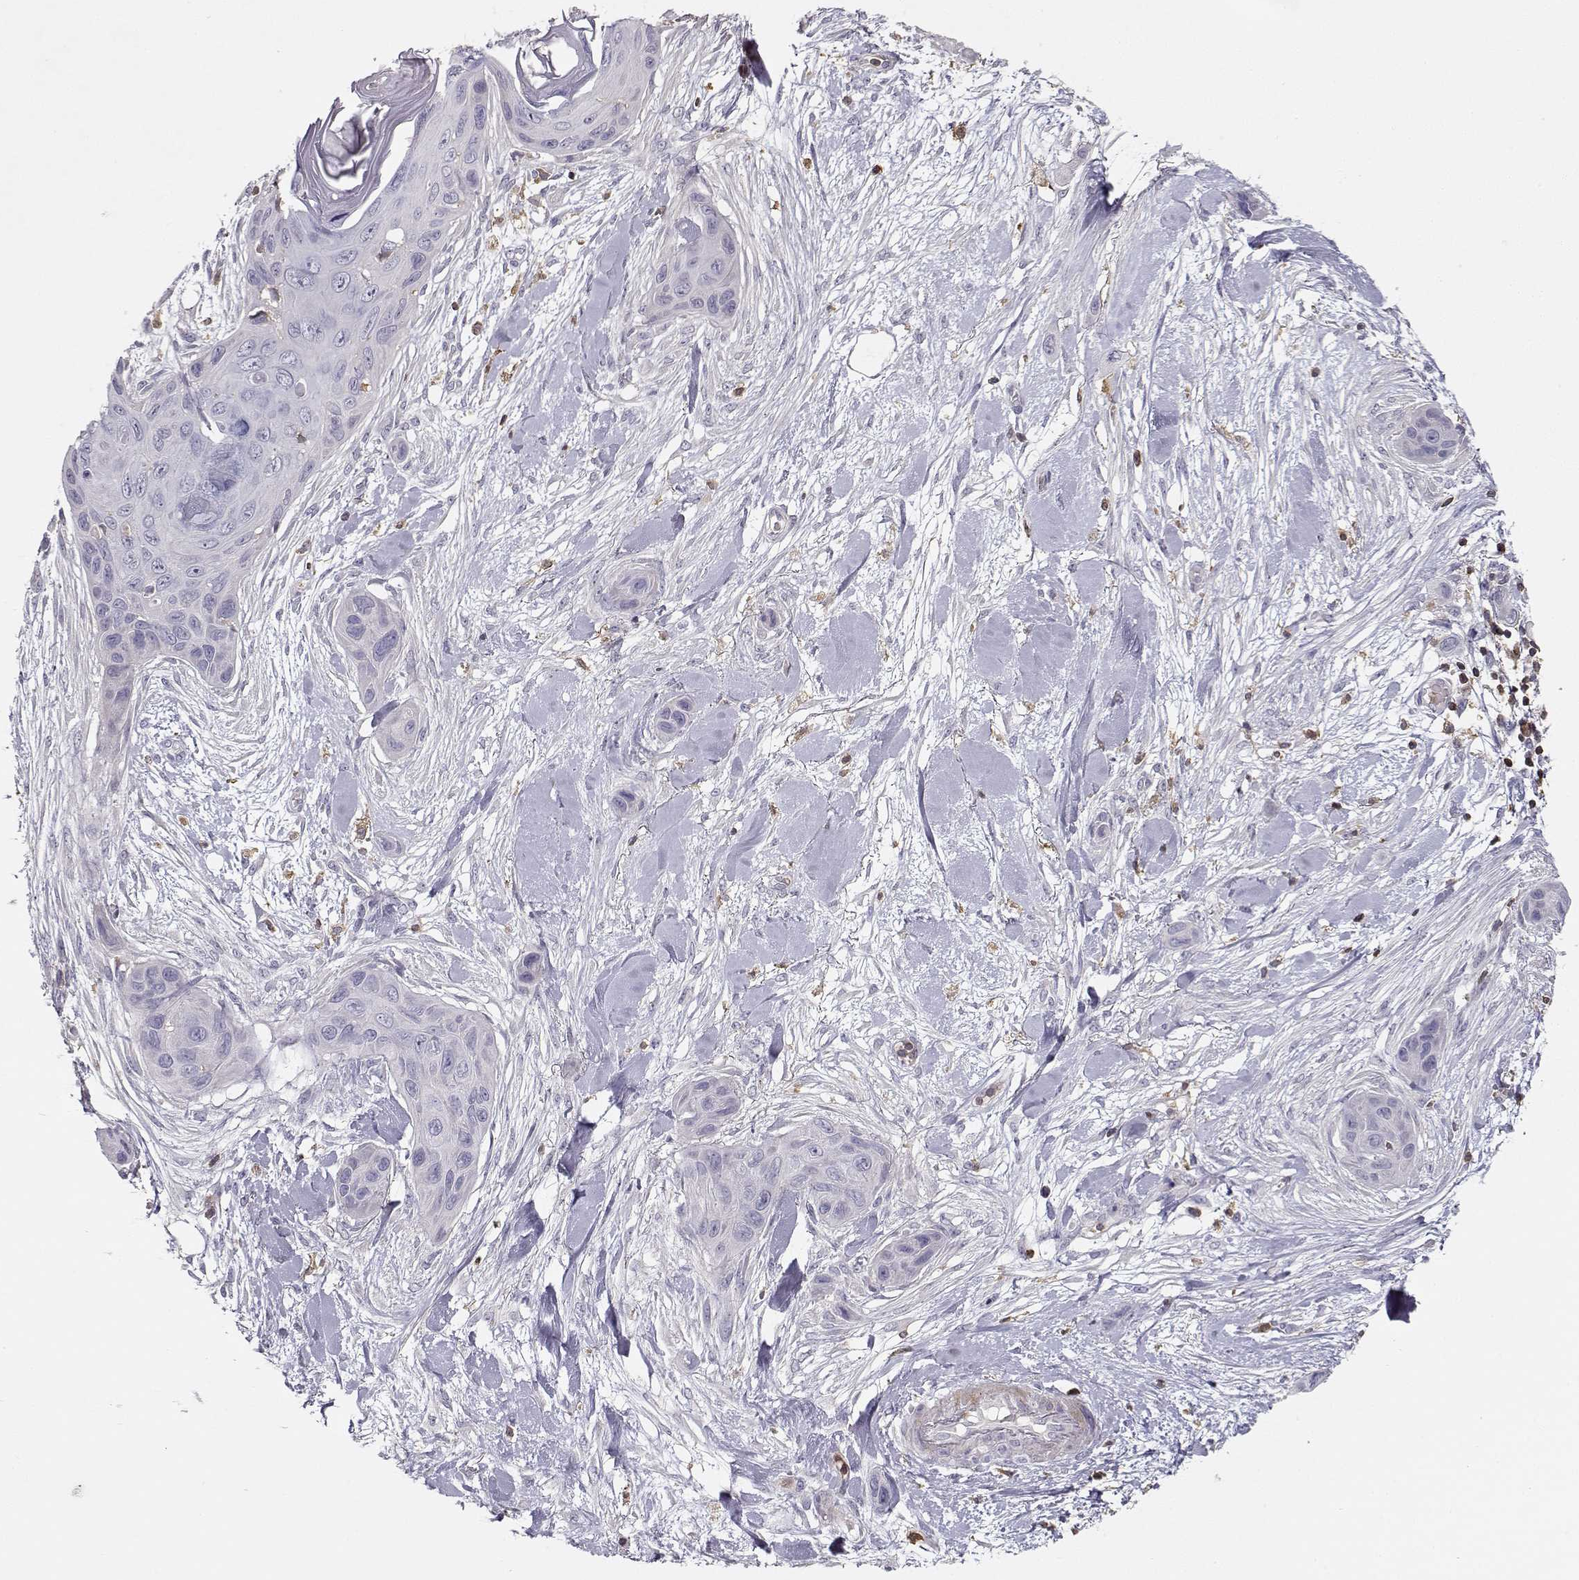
{"staining": {"intensity": "negative", "quantity": "none", "location": "none"}, "tissue": "skin cancer", "cell_type": "Tumor cells", "image_type": "cancer", "snomed": [{"axis": "morphology", "description": "Squamous cell carcinoma, NOS"}, {"axis": "topography", "description": "Skin"}], "caption": "This is a histopathology image of immunohistochemistry staining of squamous cell carcinoma (skin), which shows no staining in tumor cells.", "gene": "VAV1", "patient": {"sex": "male", "age": 82}}